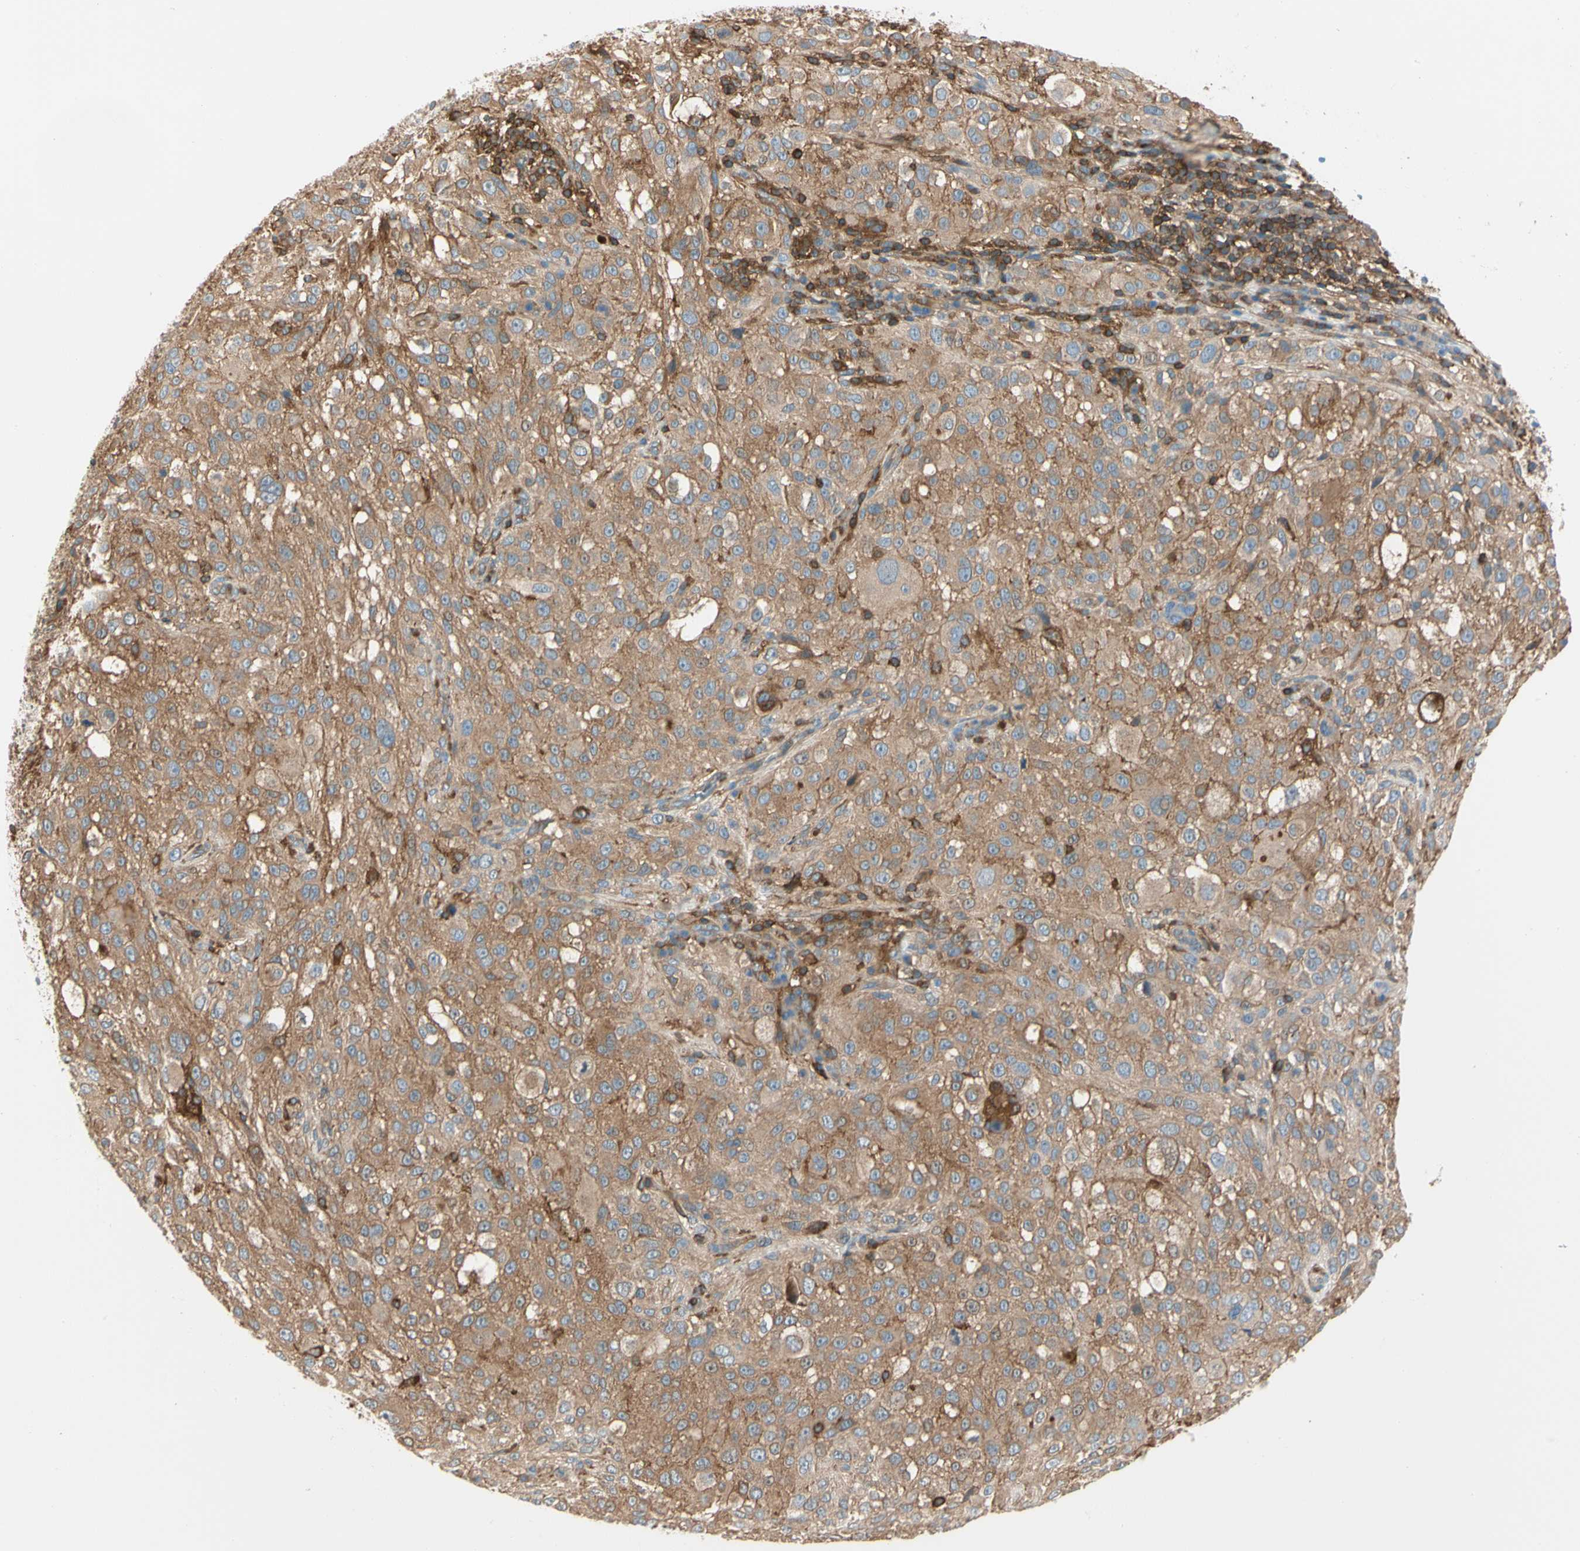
{"staining": {"intensity": "moderate", "quantity": ">75%", "location": "cytoplasmic/membranous"}, "tissue": "melanoma", "cell_type": "Tumor cells", "image_type": "cancer", "snomed": [{"axis": "morphology", "description": "Necrosis, NOS"}, {"axis": "morphology", "description": "Malignant melanoma, NOS"}, {"axis": "topography", "description": "Skin"}], "caption": "This micrograph shows melanoma stained with immunohistochemistry to label a protein in brown. The cytoplasmic/membranous of tumor cells show moderate positivity for the protein. Nuclei are counter-stained blue.", "gene": "CAPZA2", "patient": {"sex": "female", "age": 87}}